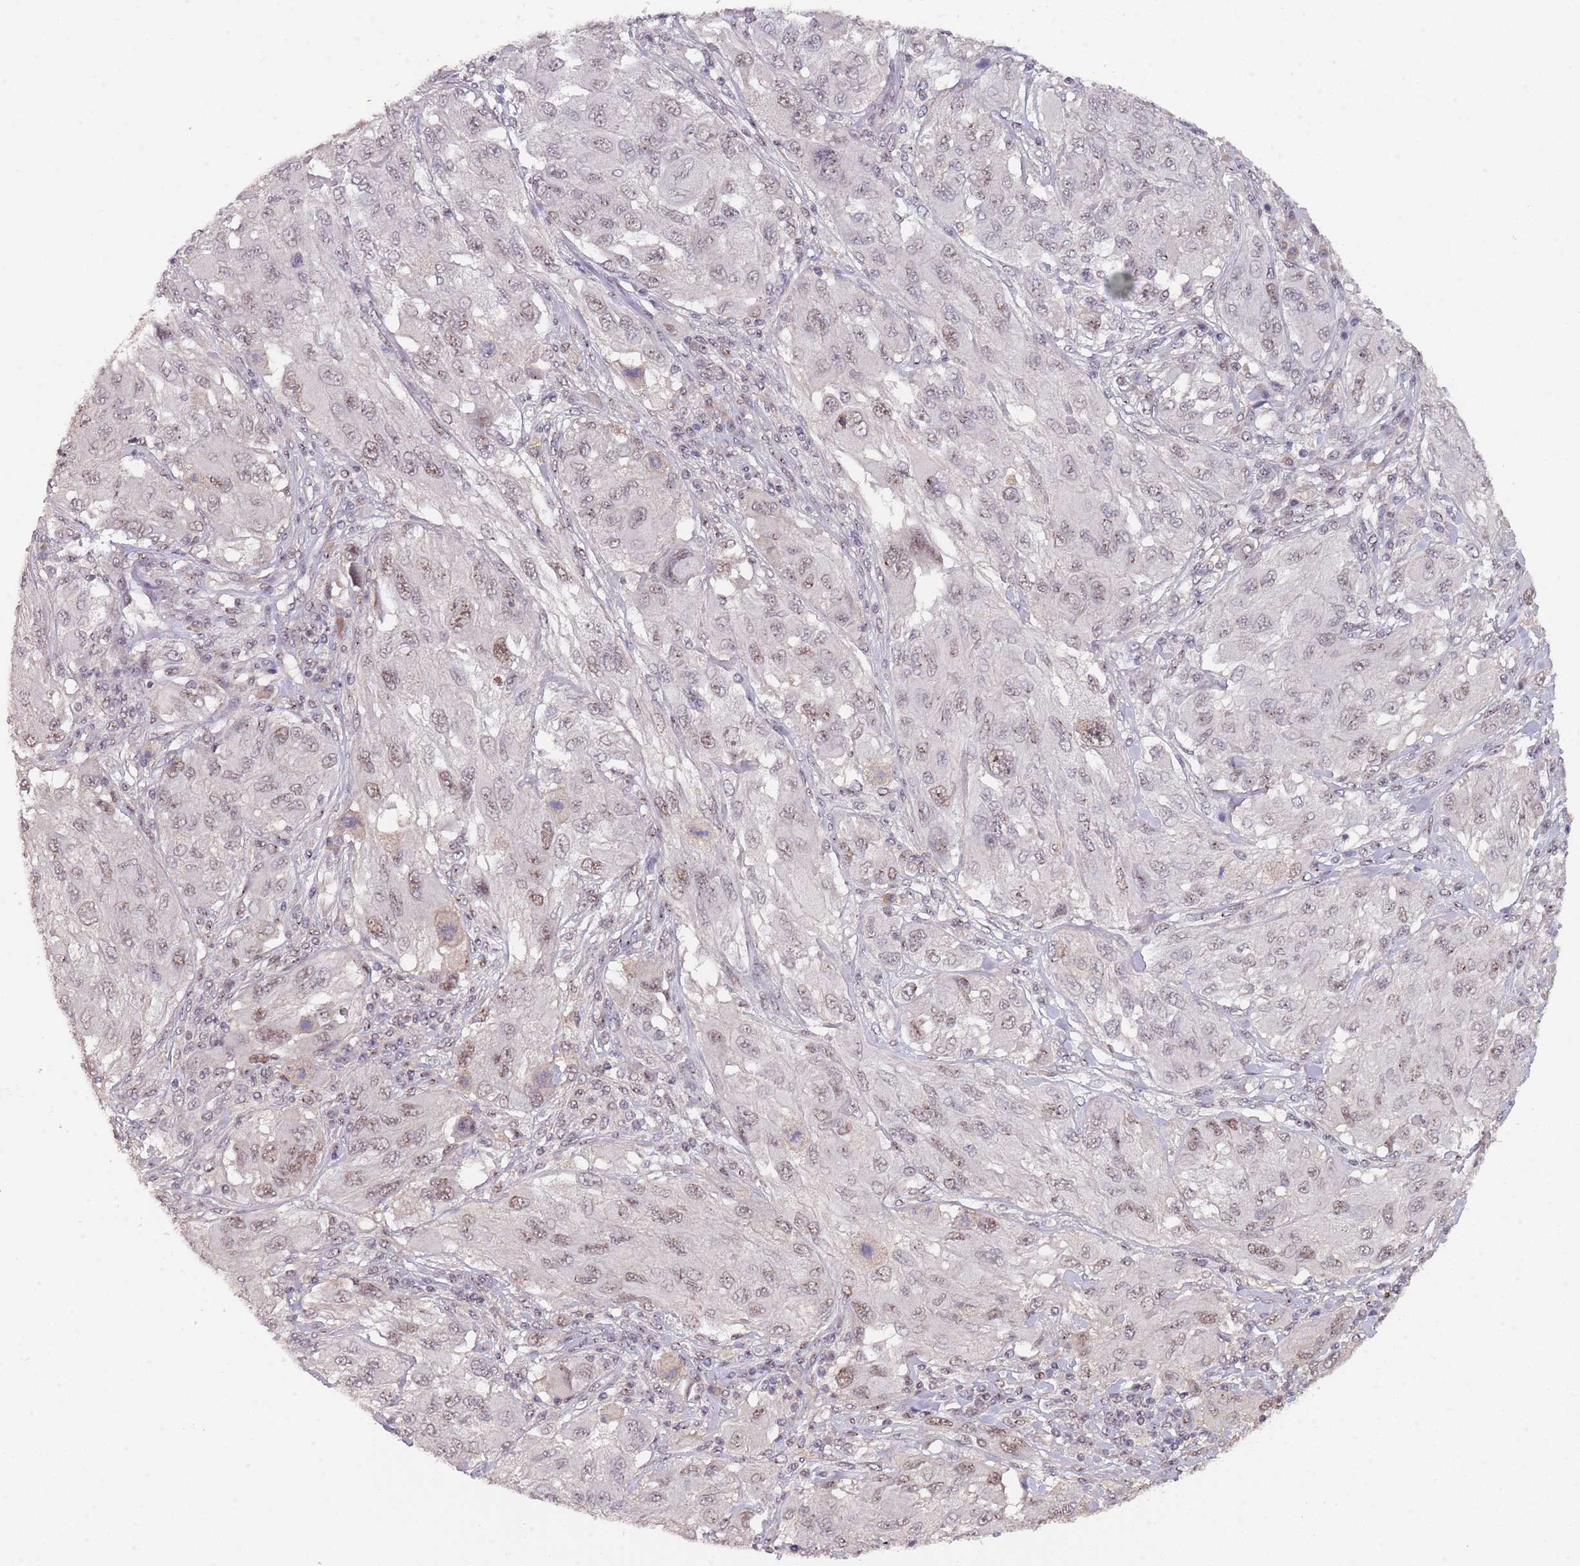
{"staining": {"intensity": "weak", "quantity": ">75%", "location": "nuclear"}, "tissue": "melanoma", "cell_type": "Tumor cells", "image_type": "cancer", "snomed": [{"axis": "morphology", "description": "Malignant melanoma, NOS"}, {"axis": "topography", "description": "Skin"}], "caption": "High-power microscopy captured an IHC histopathology image of melanoma, revealing weak nuclear positivity in about >75% of tumor cells.", "gene": "CIZ1", "patient": {"sex": "female", "age": 91}}